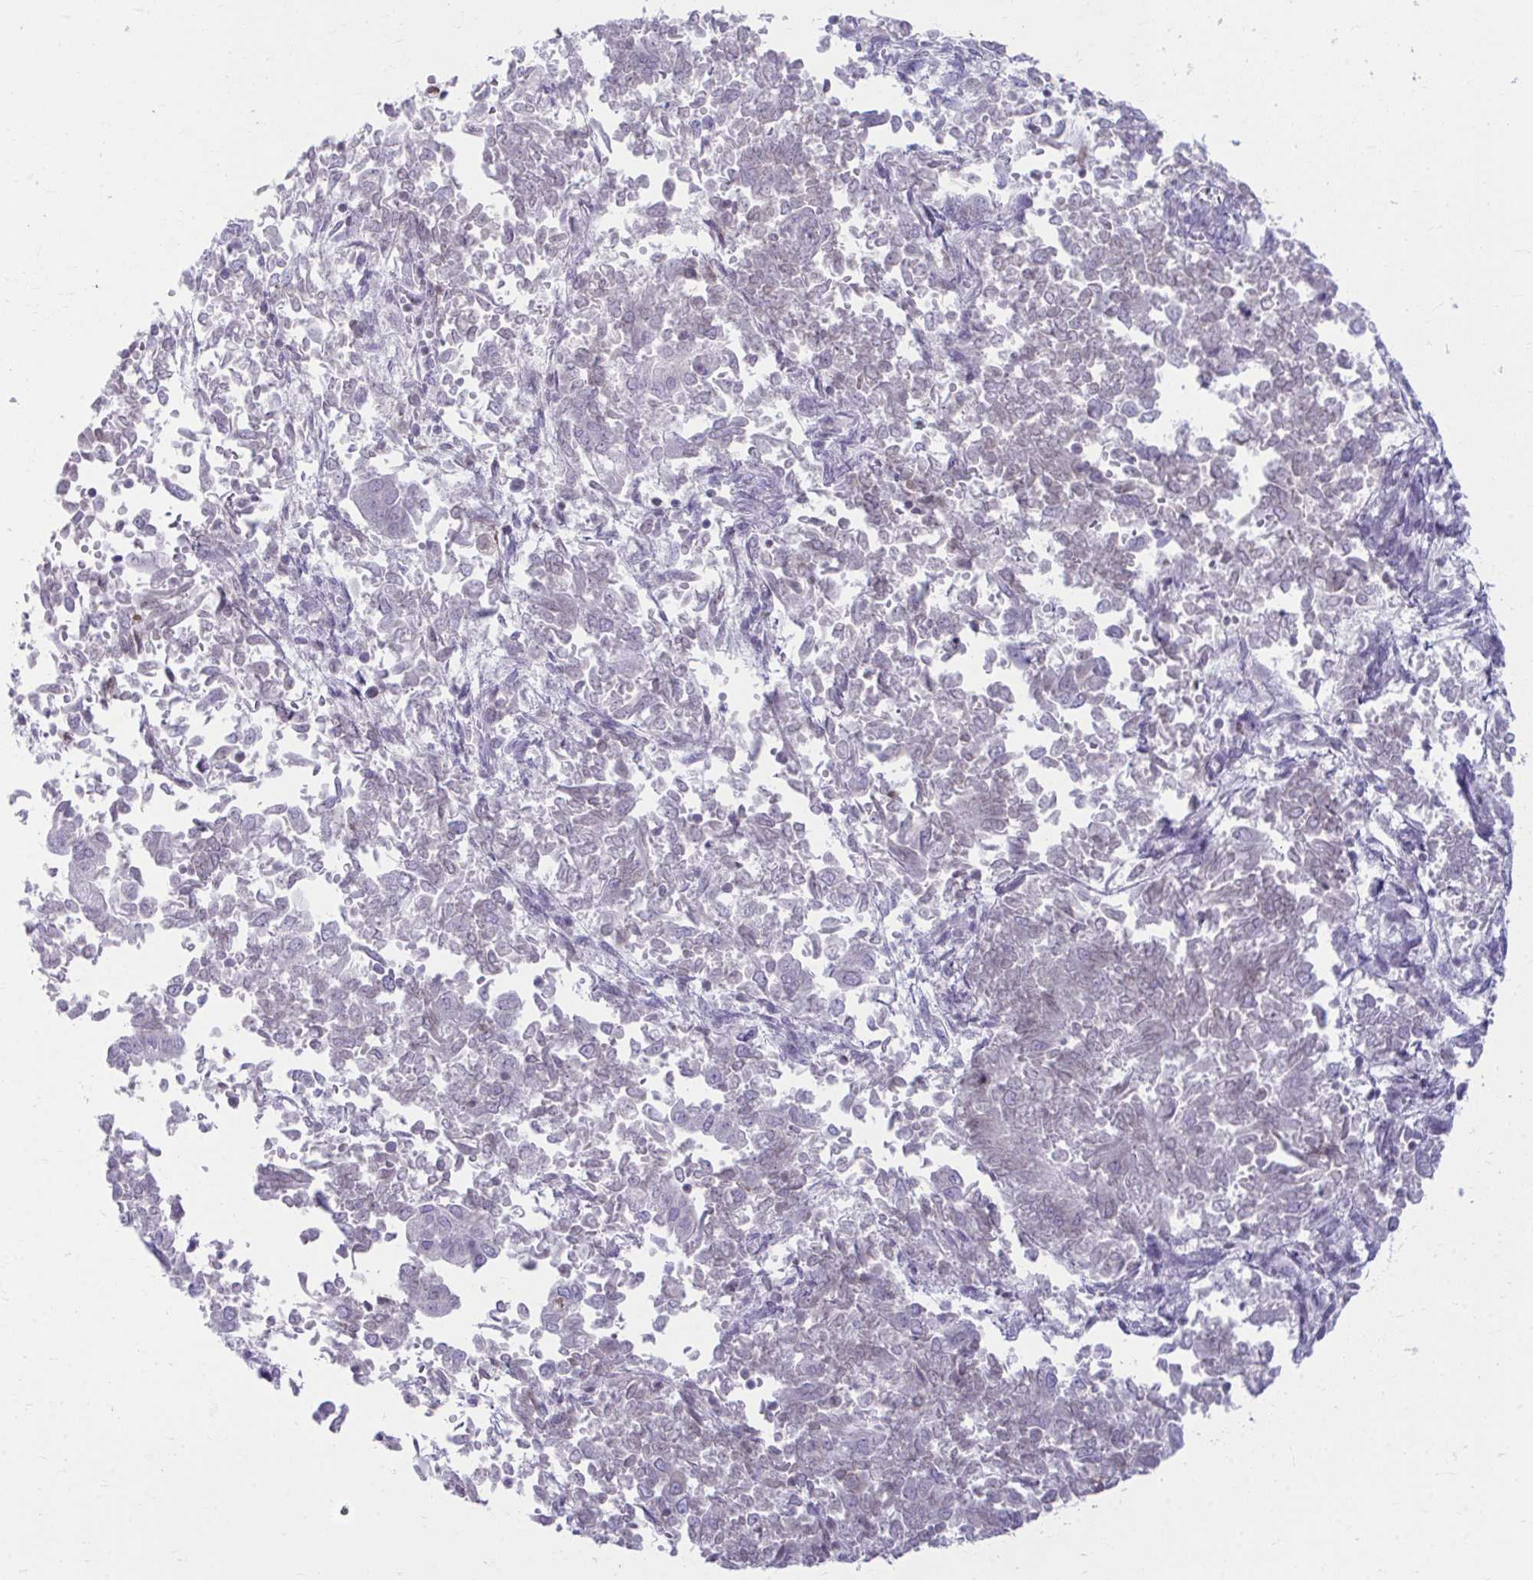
{"staining": {"intensity": "negative", "quantity": "none", "location": "none"}, "tissue": "endometrial cancer", "cell_type": "Tumor cells", "image_type": "cancer", "snomed": [{"axis": "morphology", "description": "Adenocarcinoma, NOS"}, {"axis": "topography", "description": "Endometrium"}], "caption": "DAB (3,3'-diaminobenzidine) immunohistochemical staining of human endometrial cancer (adenocarcinoma) shows no significant expression in tumor cells.", "gene": "OR7A5", "patient": {"sex": "female", "age": 65}}